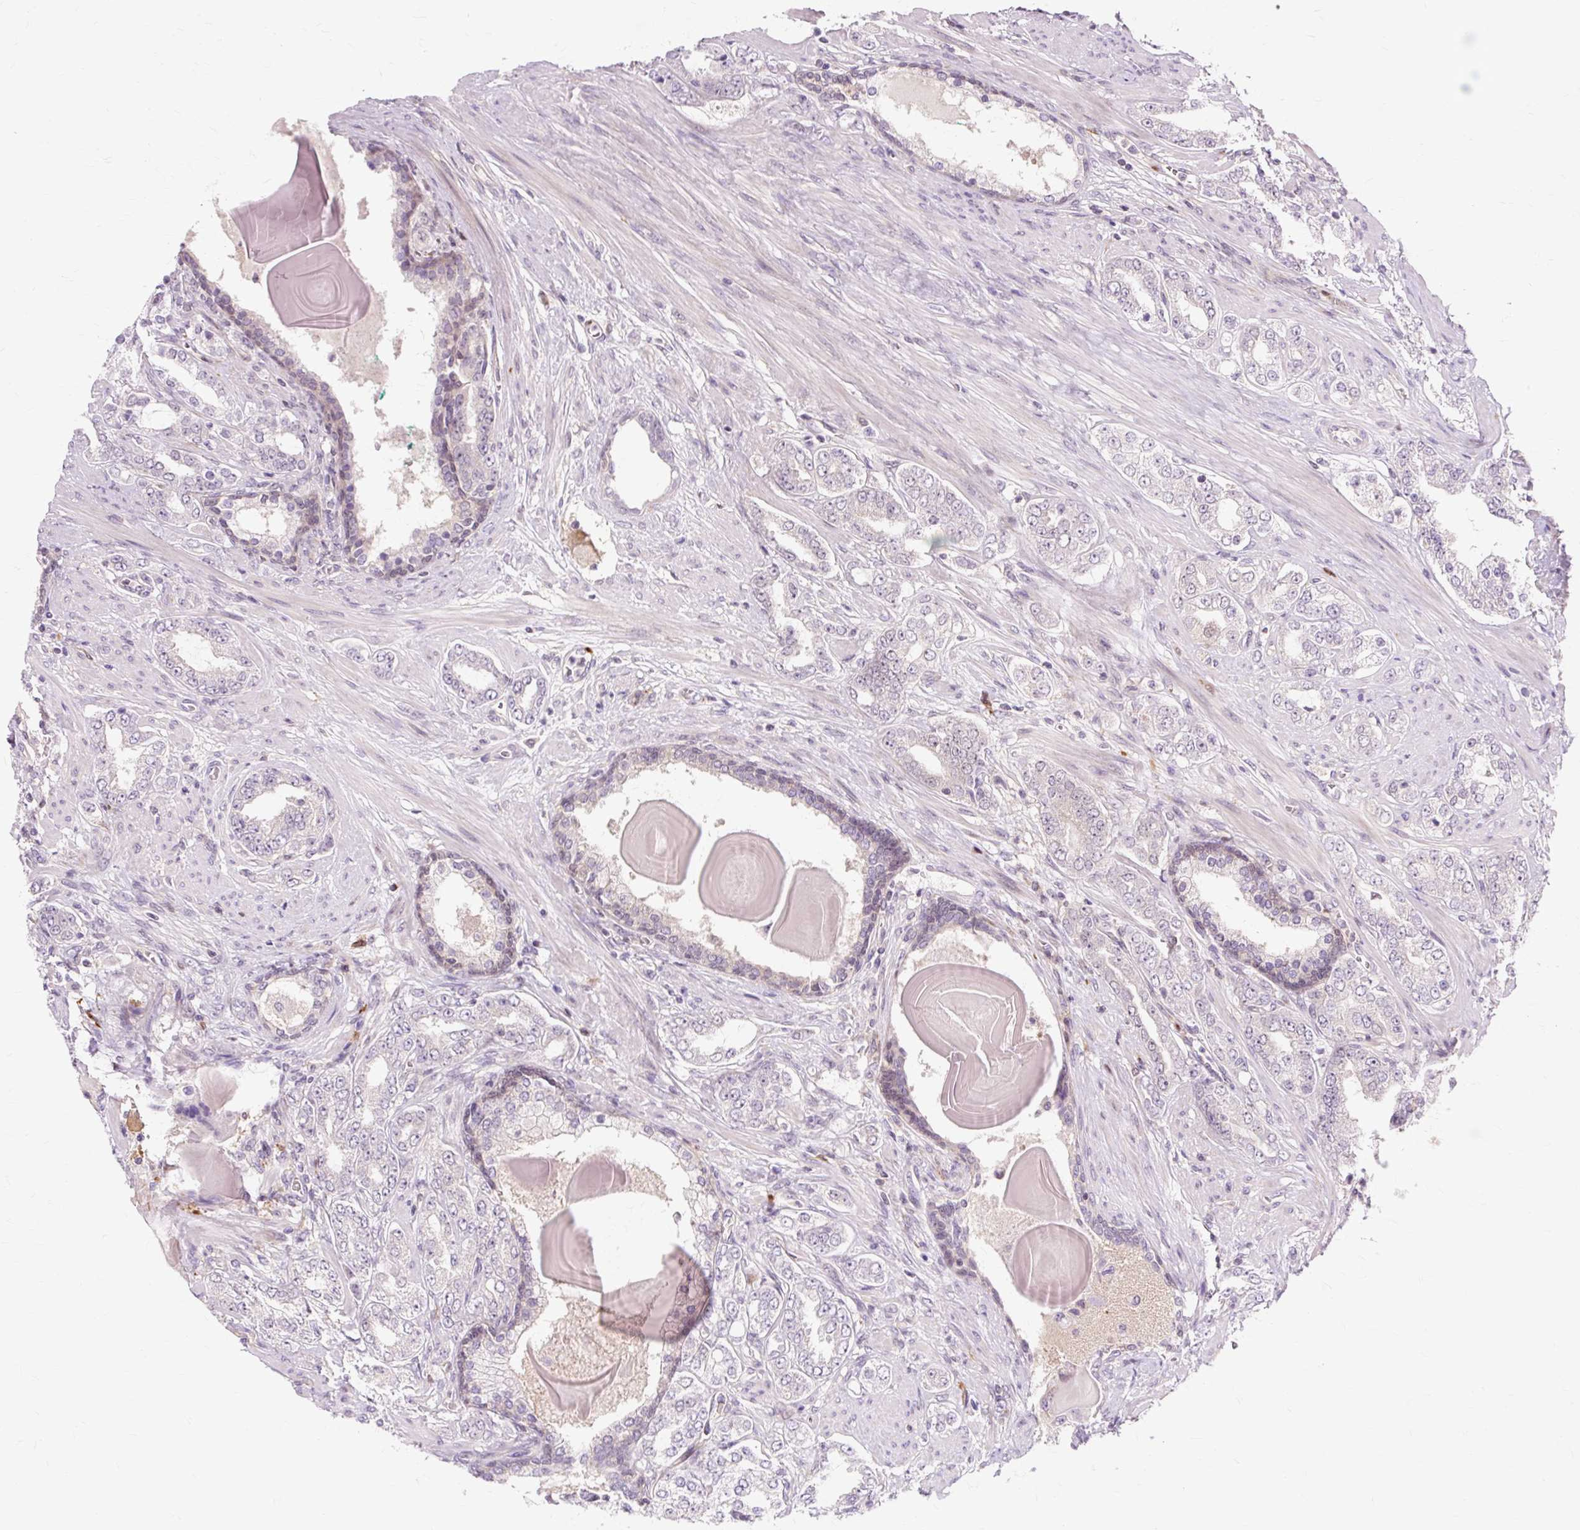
{"staining": {"intensity": "negative", "quantity": "none", "location": "none"}, "tissue": "prostate cancer", "cell_type": "Tumor cells", "image_type": "cancer", "snomed": [{"axis": "morphology", "description": "Adenocarcinoma, High grade"}, {"axis": "topography", "description": "Prostate"}], "caption": "IHC histopathology image of human prostate cancer (adenocarcinoma (high-grade)) stained for a protein (brown), which demonstrates no positivity in tumor cells.", "gene": "ZNF35", "patient": {"sex": "male", "age": 64}}